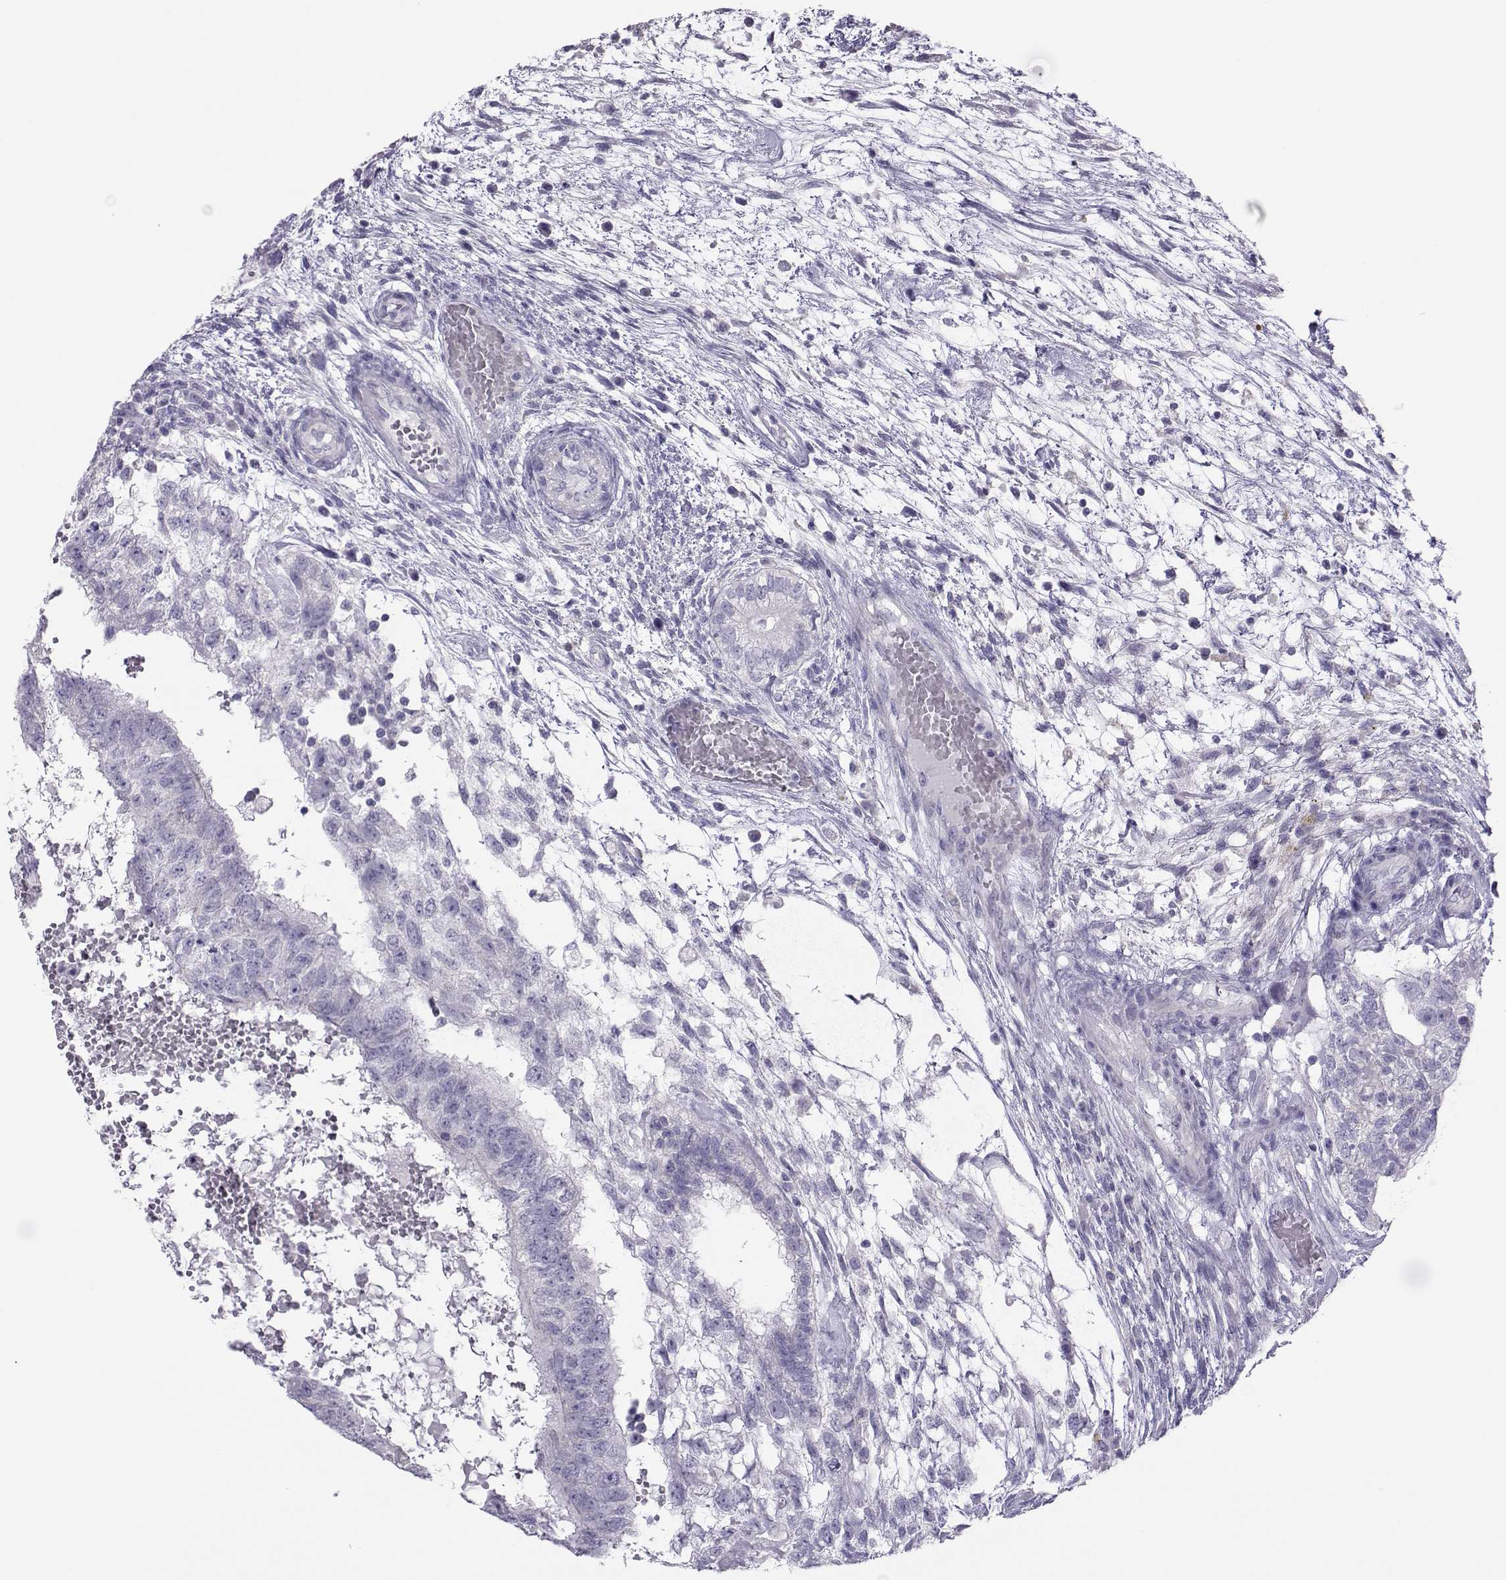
{"staining": {"intensity": "negative", "quantity": "none", "location": "none"}, "tissue": "testis cancer", "cell_type": "Tumor cells", "image_type": "cancer", "snomed": [{"axis": "morphology", "description": "Normal tissue, NOS"}, {"axis": "morphology", "description": "Carcinoma, Embryonal, NOS"}, {"axis": "topography", "description": "Testis"}, {"axis": "topography", "description": "Epididymis"}], "caption": "Image shows no protein positivity in tumor cells of testis embryonal carcinoma tissue. (DAB (3,3'-diaminobenzidine) immunohistochemistry (IHC) with hematoxylin counter stain).", "gene": "TRPM7", "patient": {"sex": "male", "age": 32}}